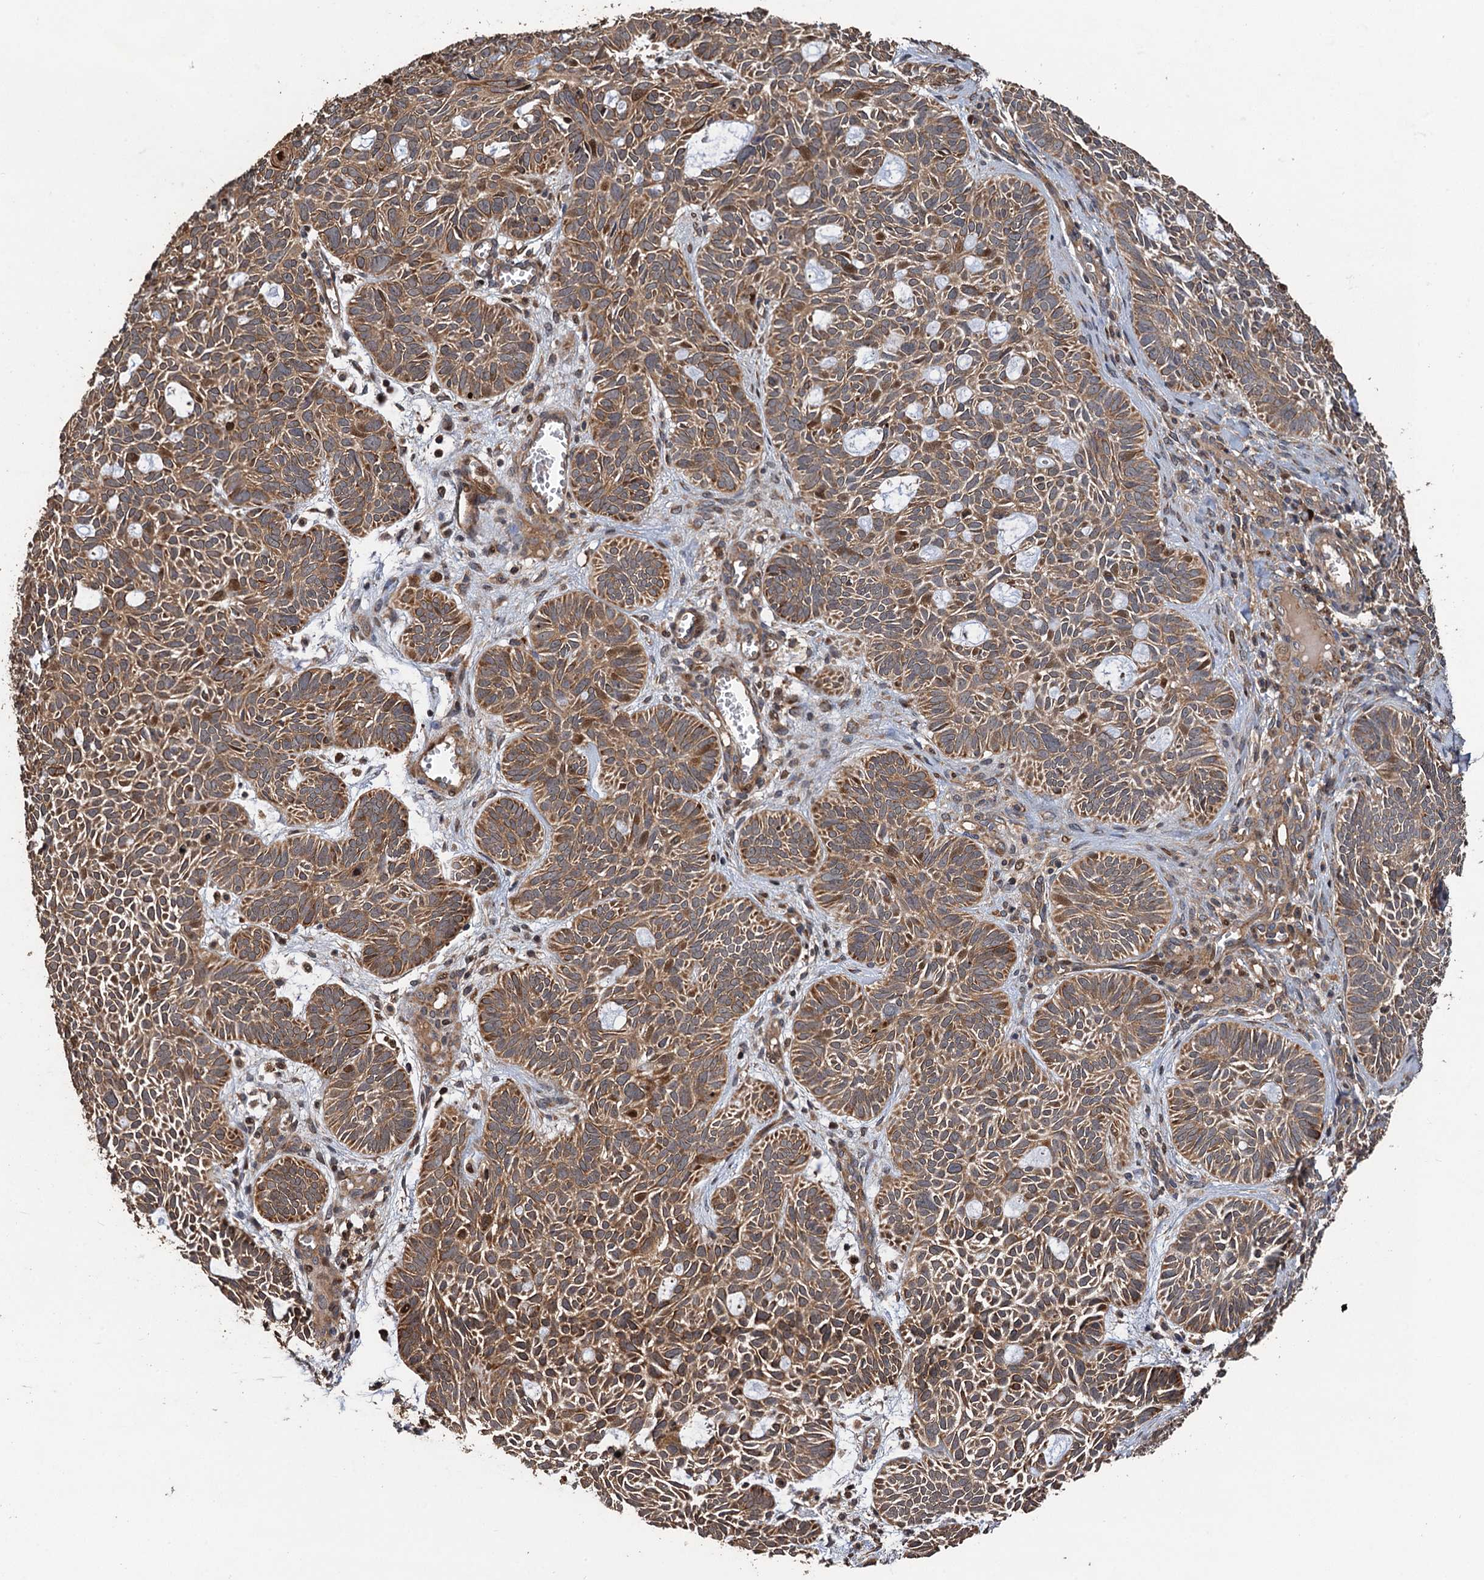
{"staining": {"intensity": "moderate", "quantity": ">75%", "location": "cytoplasmic/membranous,nuclear"}, "tissue": "skin cancer", "cell_type": "Tumor cells", "image_type": "cancer", "snomed": [{"axis": "morphology", "description": "Basal cell carcinoma"}, {"axis": "topography", "description": "Skin"}], "caption": "This image shows IHC staining of skin cancer, with medium moderate cytoplasmic/membranous and nuclear staining in approximately >75% of tumor cells.", "gene": "TMEM39B", "patient": {"sex": "male", "age": 69}}